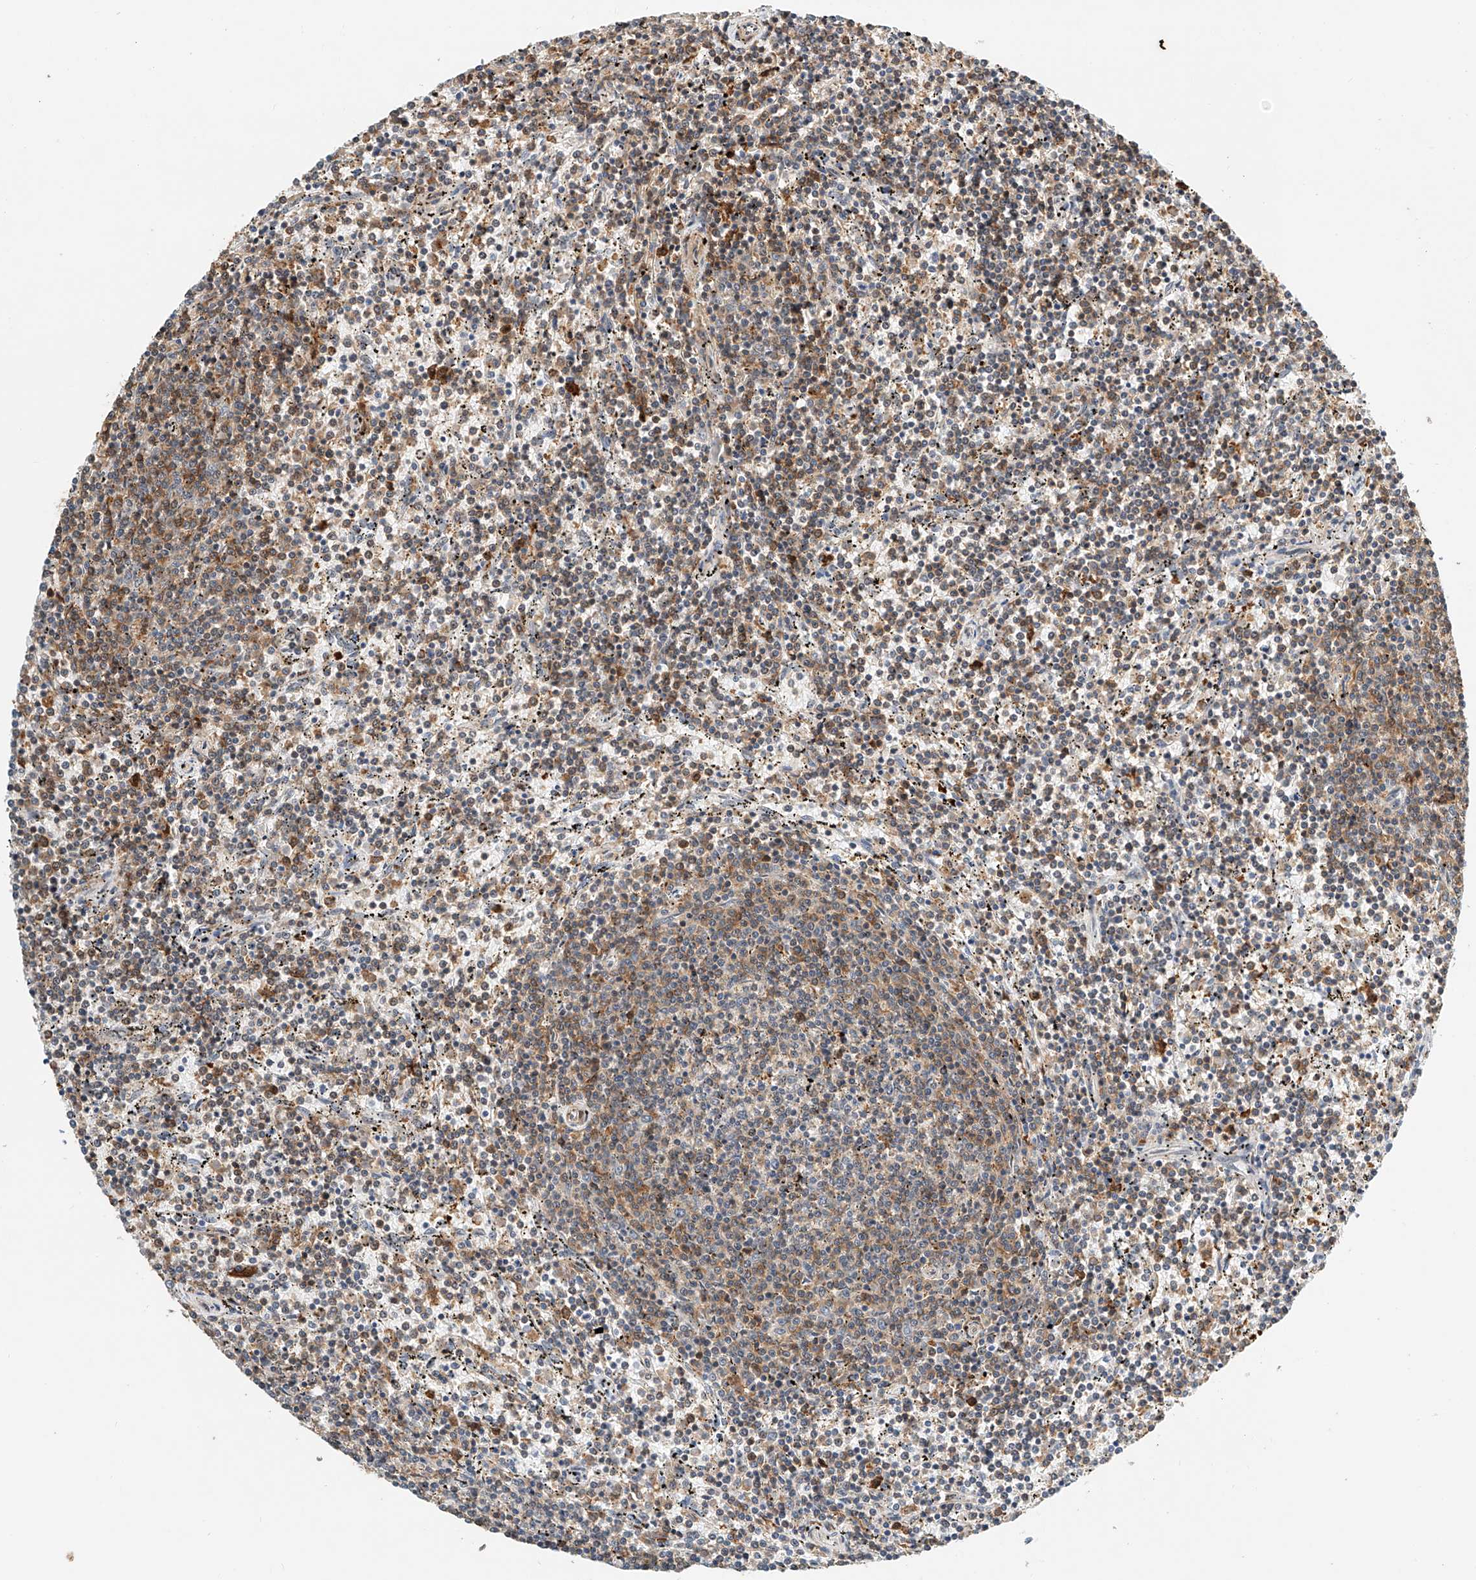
{"staining": {"intensity": "moderate", "quantity": "25%-75%", "location": "cytoplasmic/membranous"}, "tissue": "lymphoma", "cell_type": "Tumor cells", "image_type": "cancer", "snomed": [{"axis": "morphology", "description": "Malignant lymphoma, non-Hodgkin's type, Low grade"}, {"axis": "topography", "description": "Spleen"}], "caption": "Immunohistochemical staining of human malignant lymphoma, non-Hodgkin's type (low-grade) exhibits medium levels of moderate cytoplasmic/membranous protein staining in about 25%-75% of tumor cells.", "gene": "MICAL1", "patient": {"sex": "female", "age": 50}}